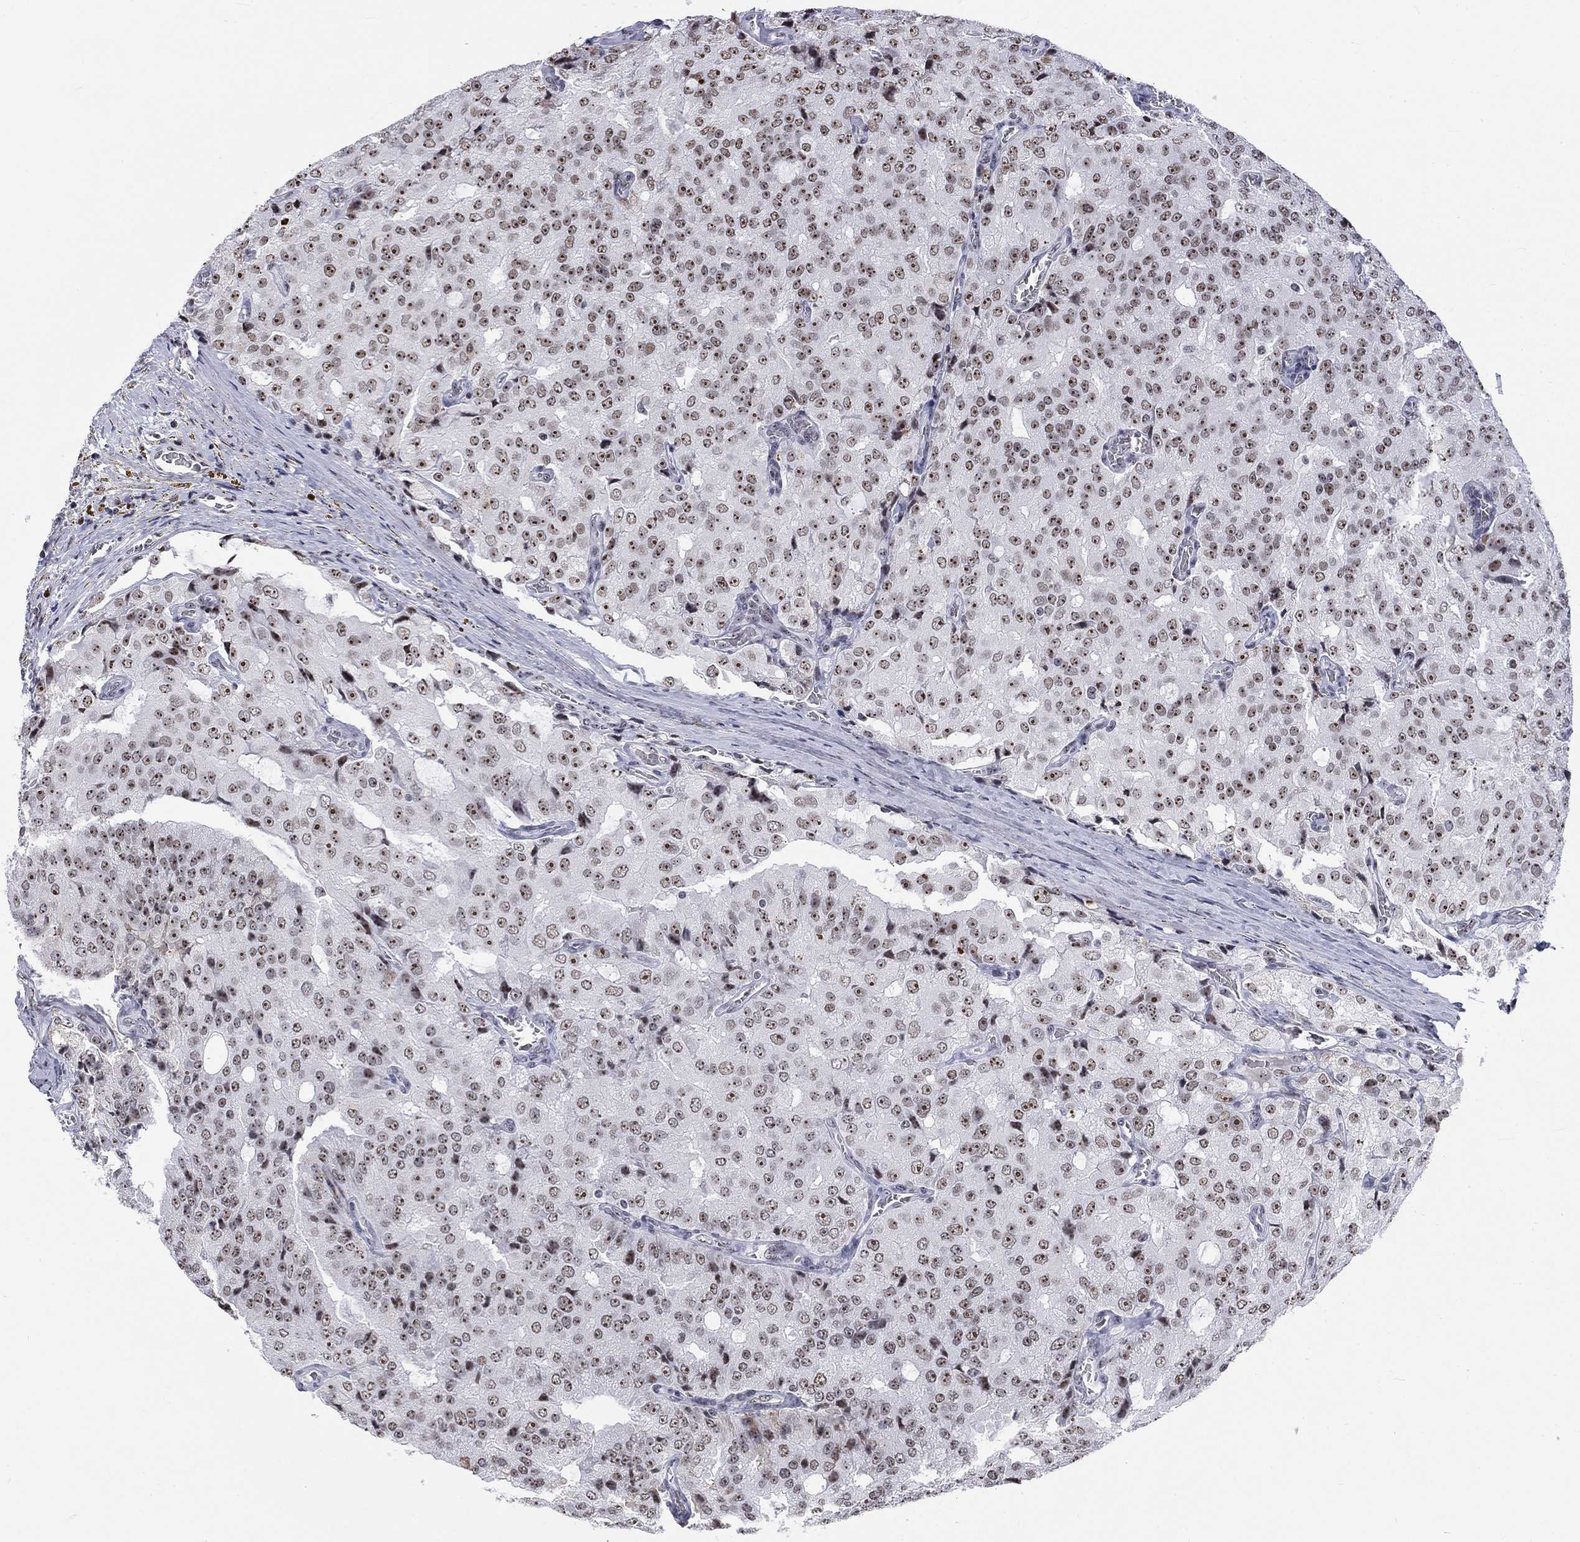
{"staining": {"intensity": "moderate", "quantity": ">75%", "location": "nuclear"}, "tissue": "prostate cancer", "cell_type": "Tumor cells", "image_type": "cancer", "snomed": [{"axis": "morphology", "description": "Adenocarcinoma, NOS"}, {"axis": "topography", "description": "Prostate and seminal vesicle, NOS"}, {"axis": "topography", "description": "Prostate"}], "caption": "Protein staining of prostate cancer (adenocarcinoma) tissue reveals moderate nuclear expression in approximately >75% of tumor cells. Immunohistochemistry (ihc) stains the protein in brown and the nuclei are stained blue.", "gene": "CSRNP3", "patient": {"sex": "male", "age": 67}}